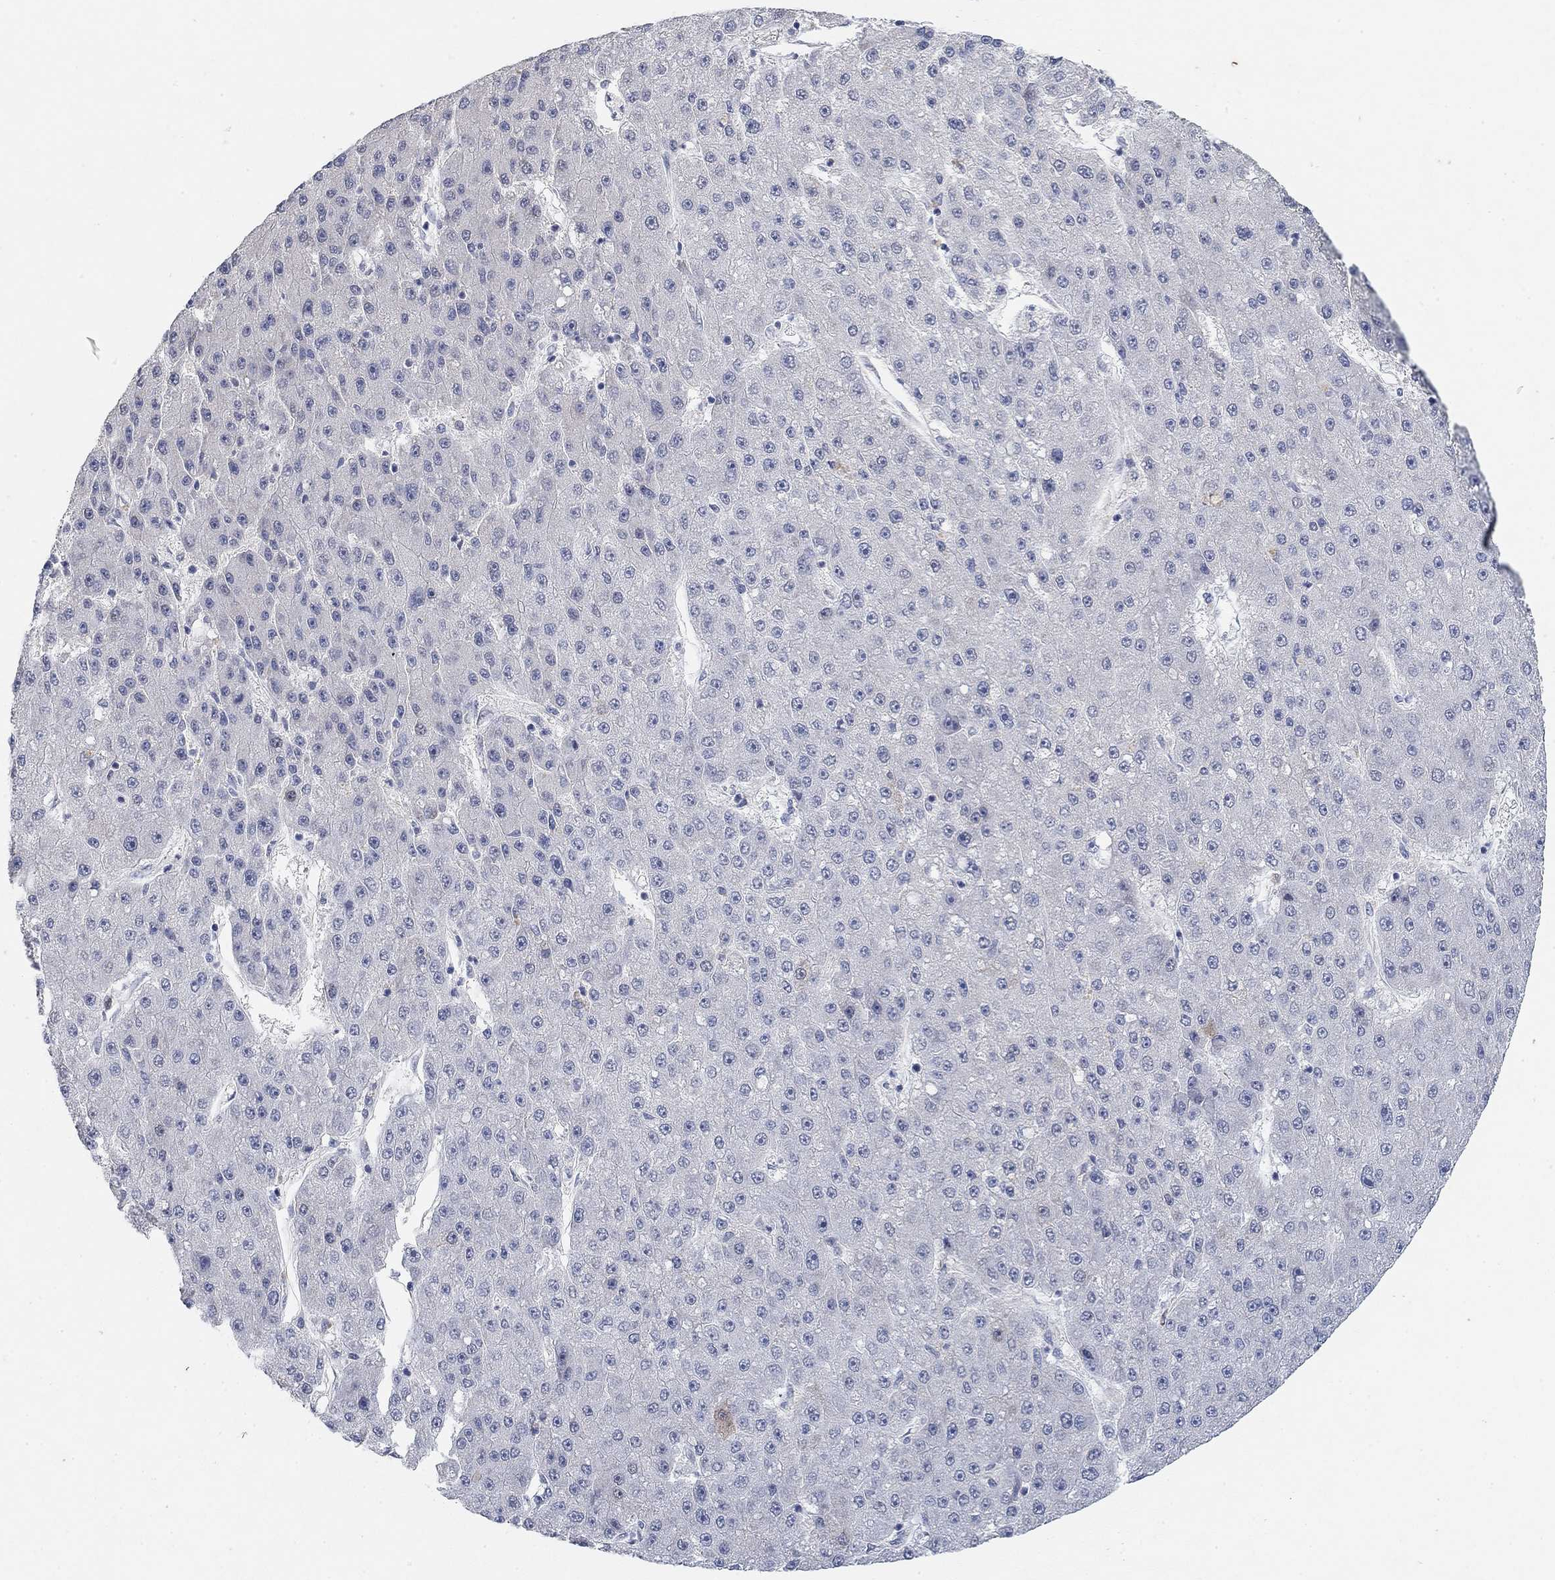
{"staining": {"intensity": "negative", "quantity": "none", "location": "none"}, "tissue": "liver cancer", "cell_type": "Tumor cells", "image_type": "cancer", "snomed": [{"axis": "morphology", "description": "Carcinoma, Hepatocellular, NOS"}, {"axis": "topography", "description": "Liver"}], "caption": "DAB (3,3'-diaminobenzidine) immunohistochemical staining of human liver hepatocellular carcinoma reveals no significant staining in tumor cells.", "gene": "VAT1L", "patient": {"sex": "male", "age": 67}}